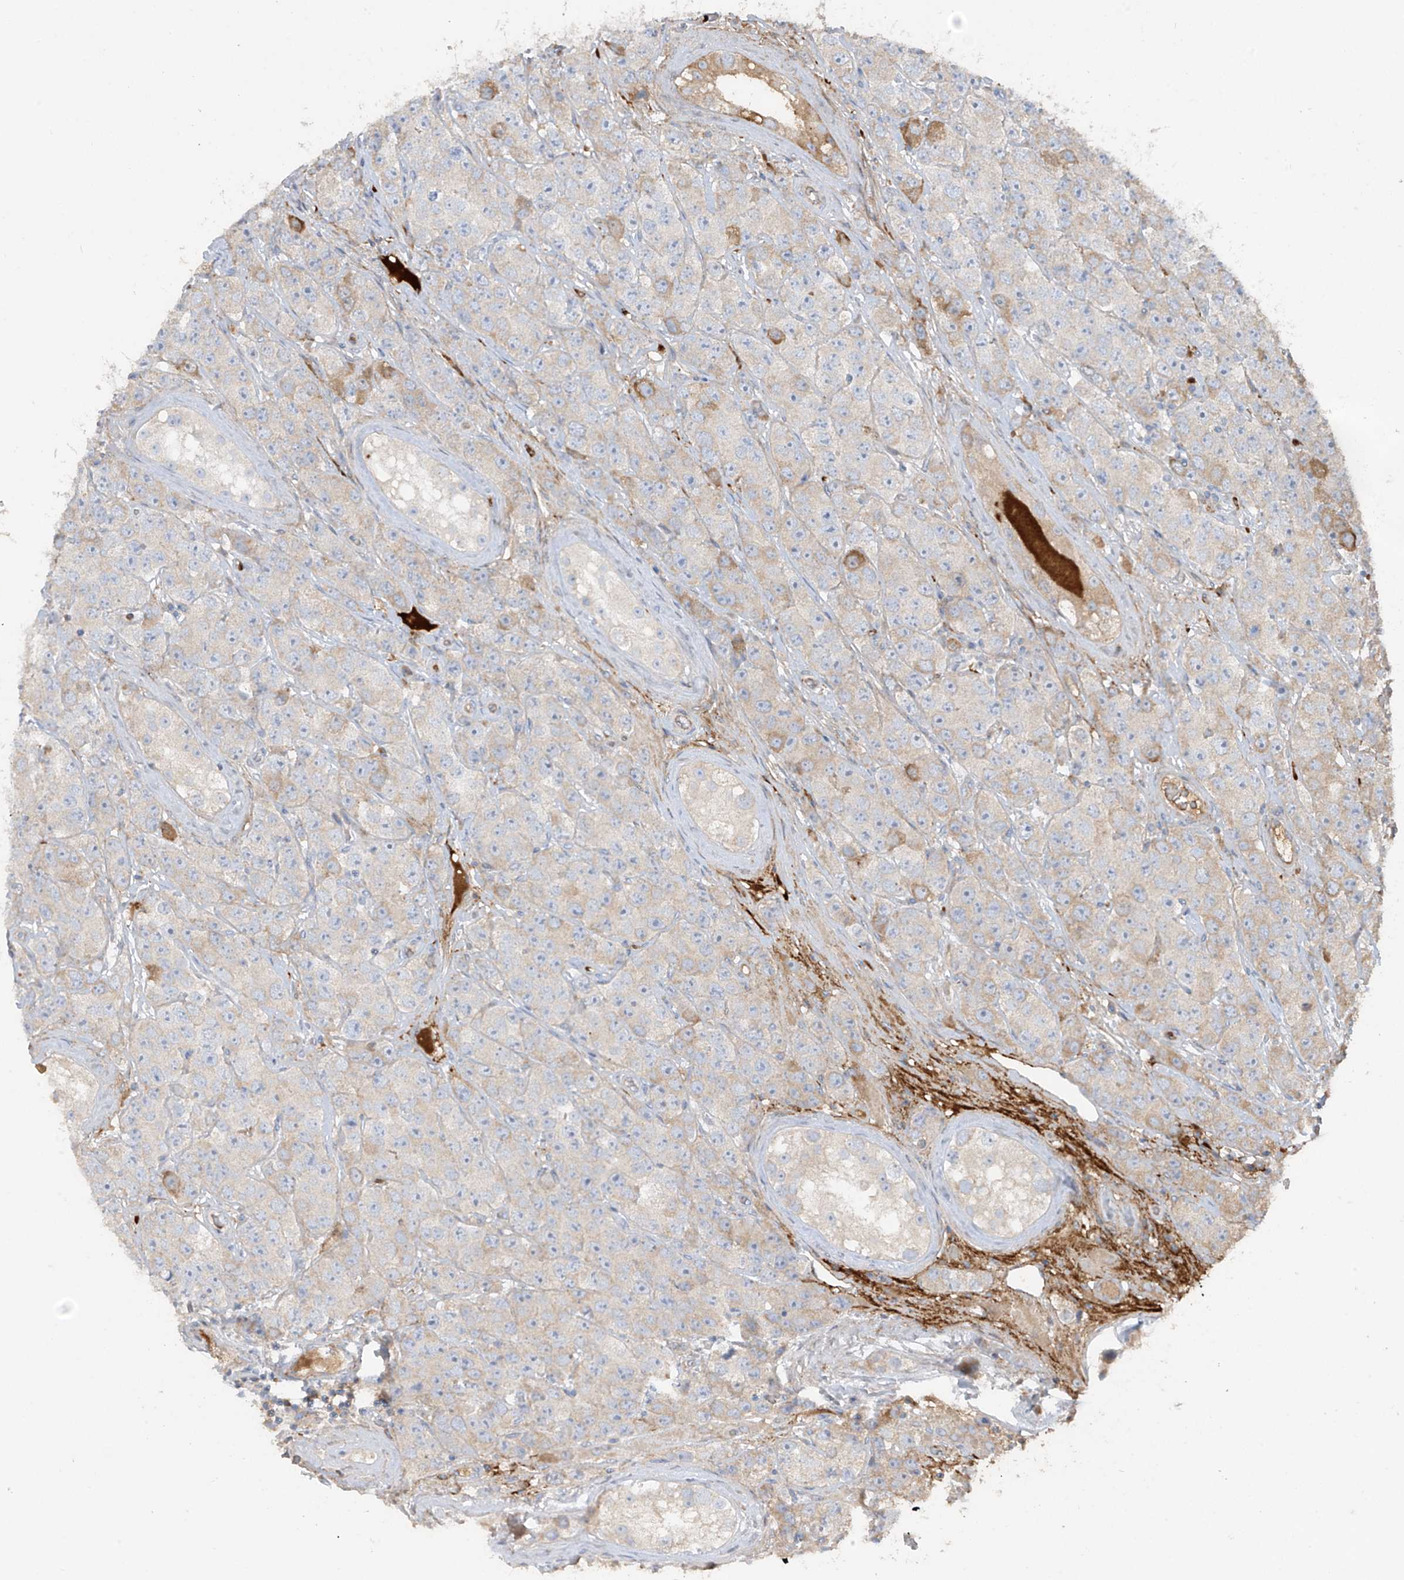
{"staining": {"intensity": "weak", "quantity": "<25%", "location": "cytoplasmic/membranous"}, "tissue": "testis cancer", "cell_type": "Tumor cells", "image_type": "cancer", "snomed": [{"axis": "morphology", "description": "Seminoma, NOS"}, {"axis": "topography", "description": "Testis"}], "caption": "The histopathology image shows no significant expression in tumor cells of testis cancer (seminoma).", "gene": "ABTB1", "patient": {"sex": "male", "age": 28}}